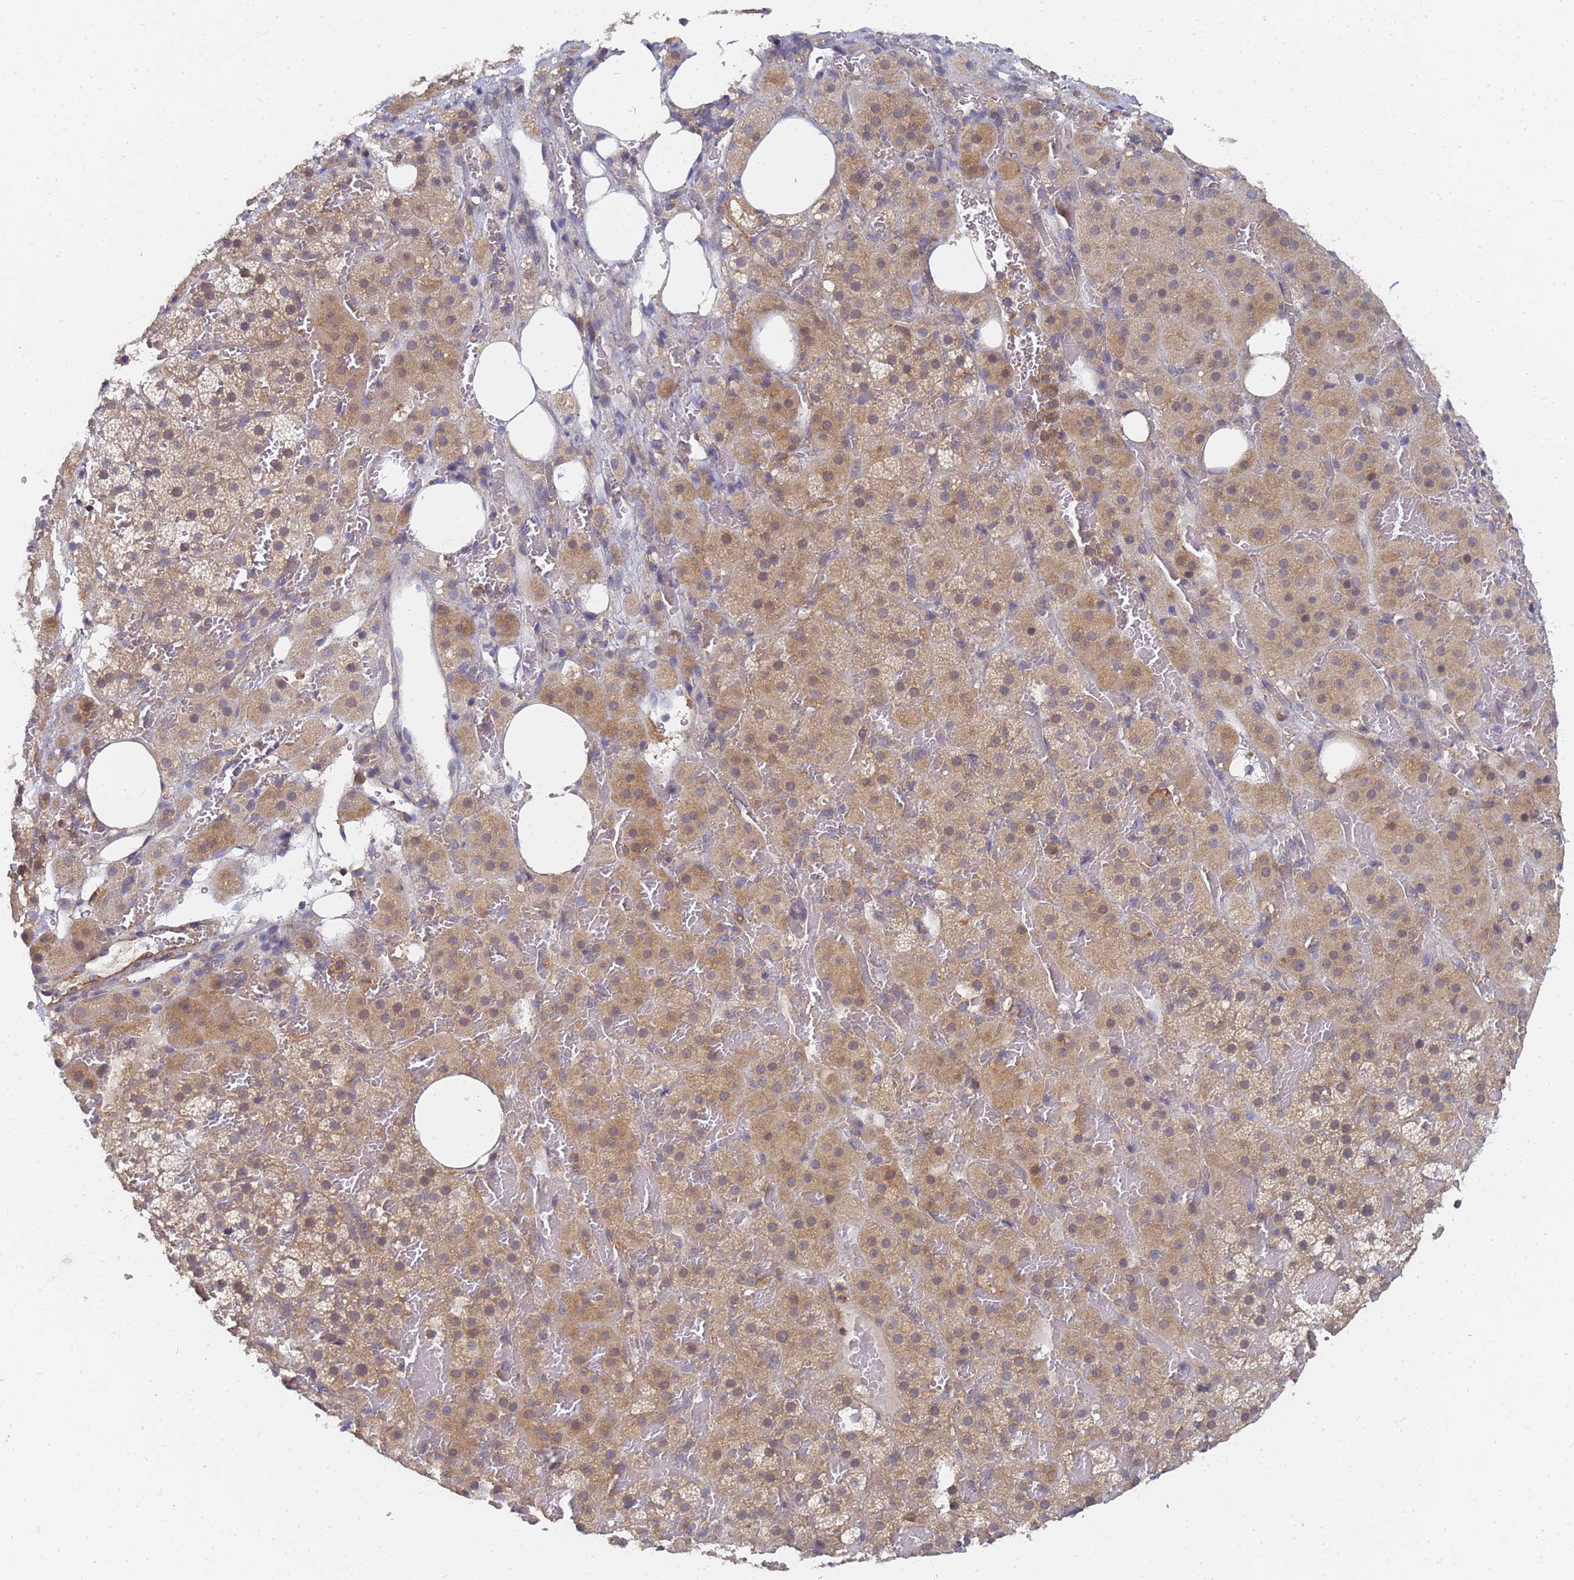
{"staining": {"intensity": "moderate", "quantity": "25%-75%", "location": "cytoplasmic/membranous"}, "tissue": "adrenal gland", "cell_type": "Glandular cells", "image_type": "normal", "snomed": [{"axis": "morphology", "description": "Normal tissue, NOS"}, {"axis": "topography", "description": "Adrenal gland"}], "caption": "The micrograph displays a brown stain indicating the presence of a protein in the cytoplasmic/membranous of glandular cells in adrenal gland. (brown staining indicates protein expression, while blue staining denotes nuclei).", "gene": "ALS2CL", "patient": {"sex": "female", "age": 59}}